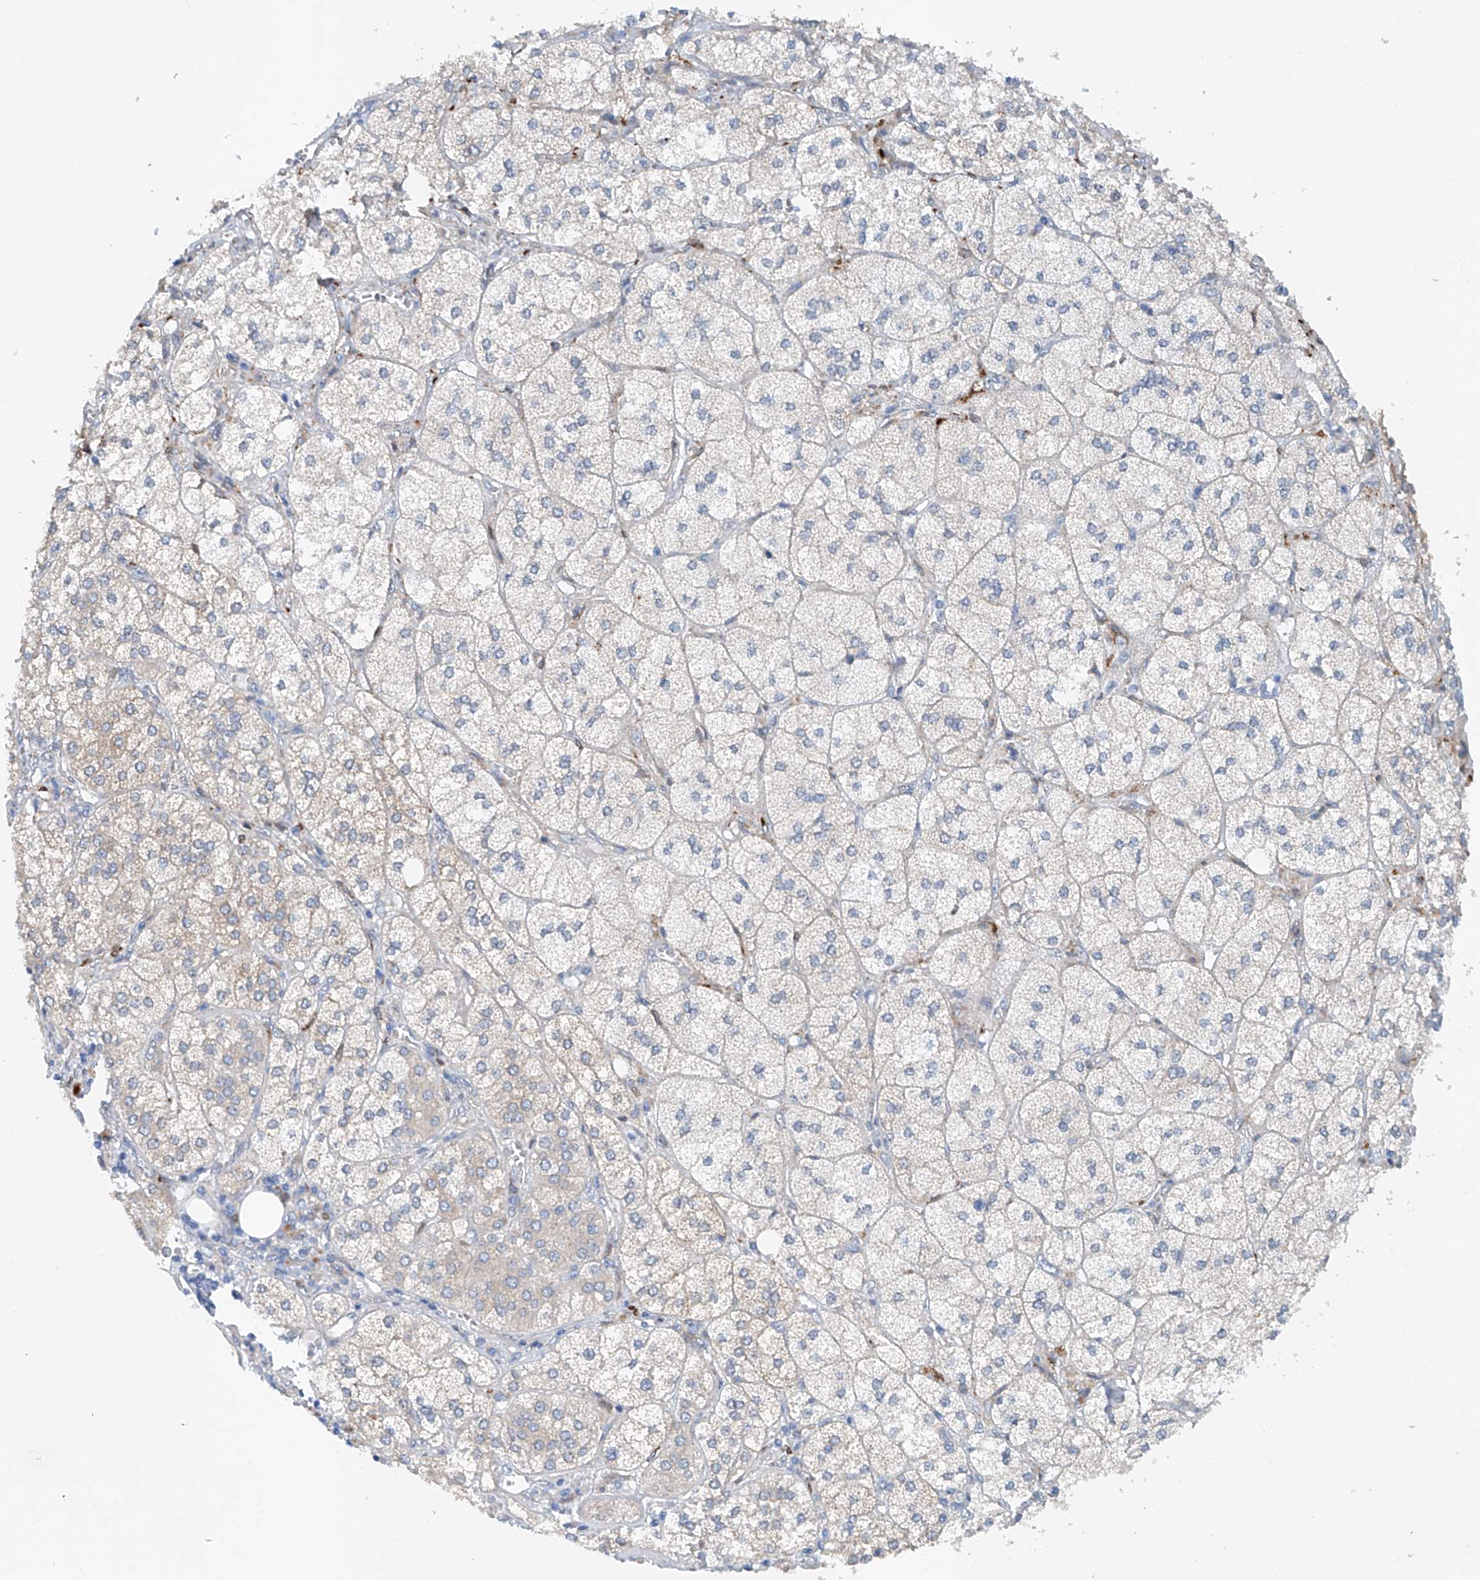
{"staining": {"intensity": "moderate", "quantity": "25%-75%", "location": "cytoplasmic/membranous"}, "tissue": "adrenal gland", "cell_type": "Glandular cells", "image_type": "normal", "snomed": [{"axis": "morphology", "description": "Normal tissue, NOS"}, {"axis": "topography", "description": "Adrenal gland"}], "caption": "DAB (3,3'-diaminobenzidine) immunohistochemical staining of benign adrenal gland reveals moderate cytoplasmic/membranous protein staining in approximately 25%-75% of glandular cells.", "gene": "CEP85L", "patient": {"sex": "female", "age": 61}}